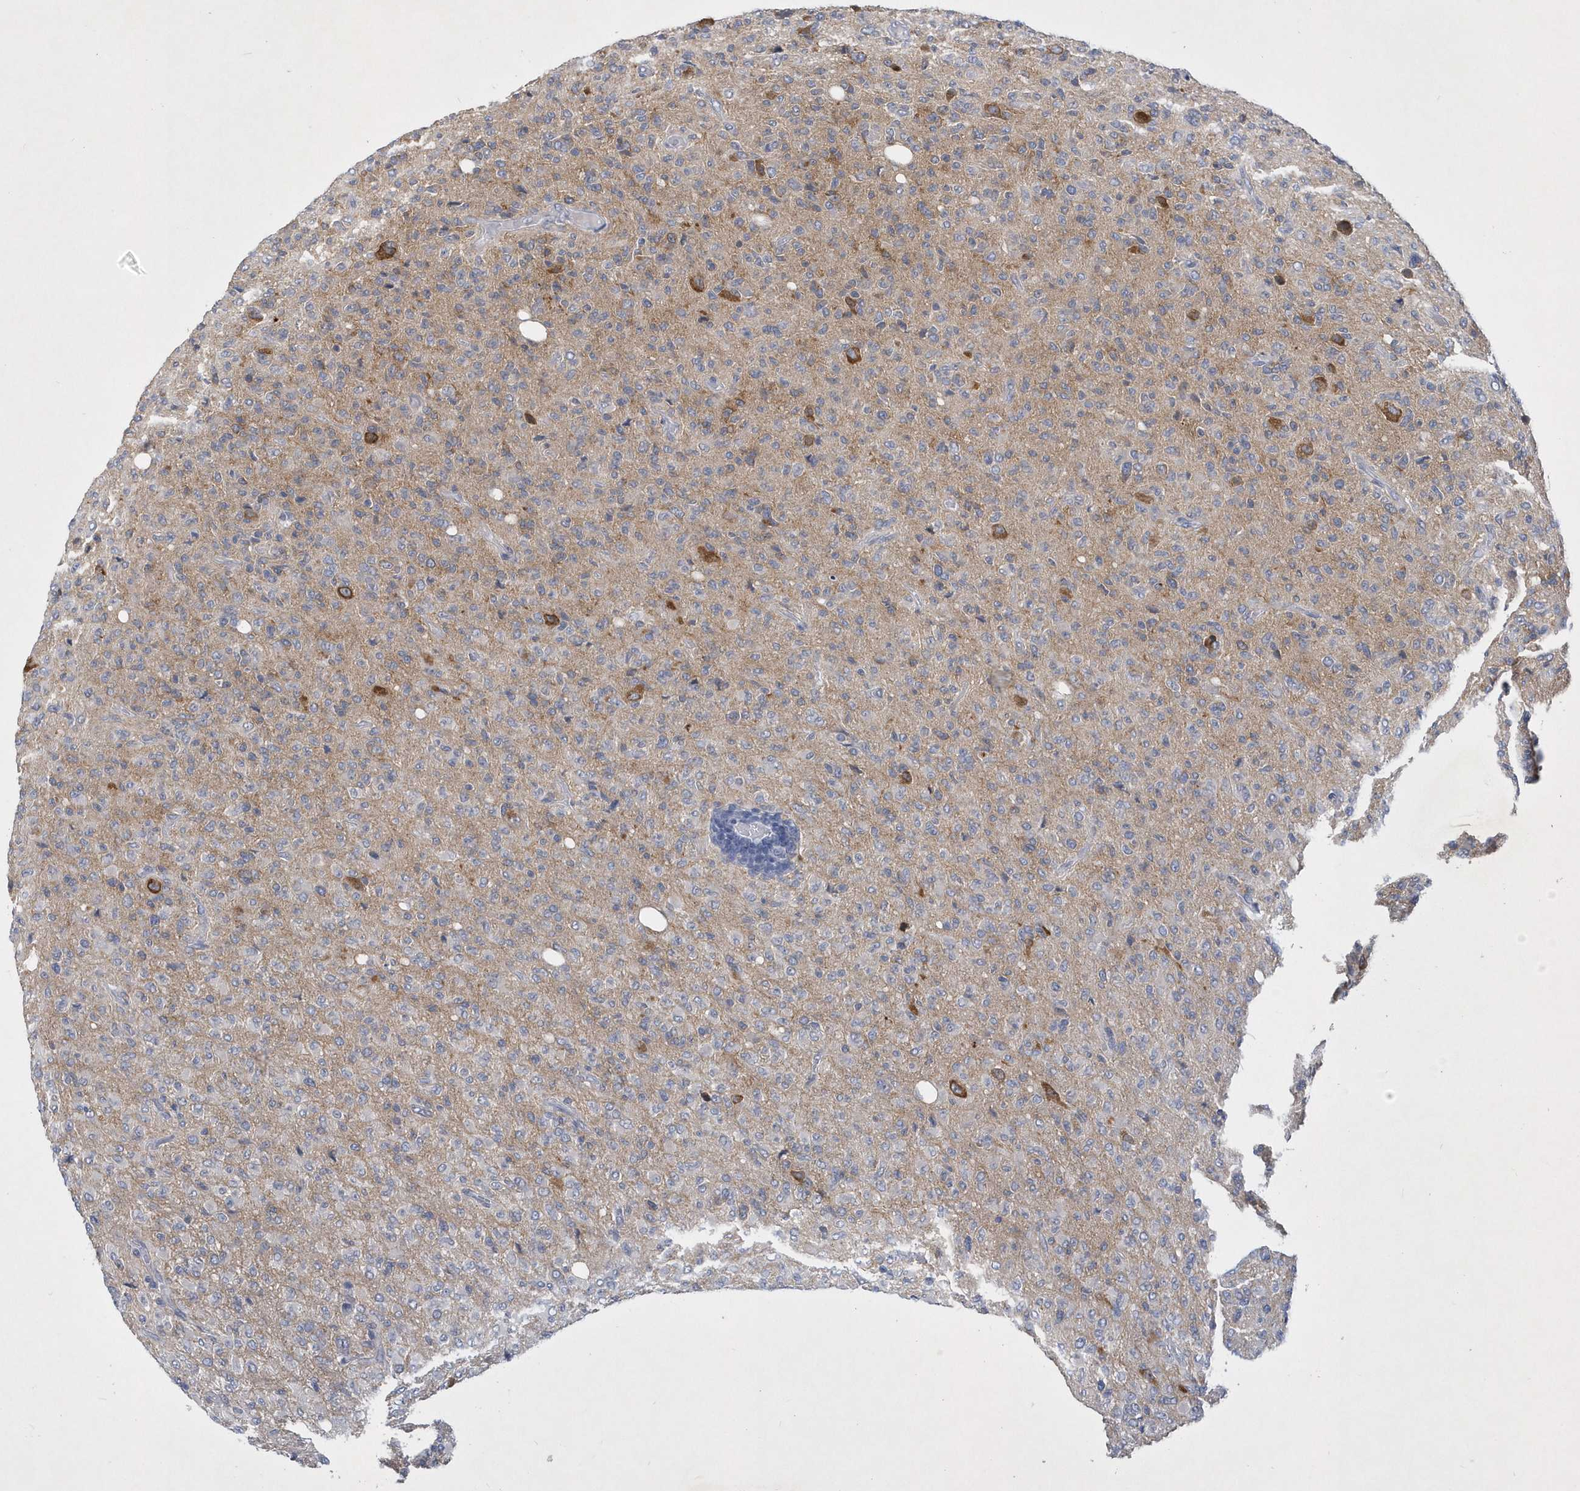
{"staining": {"intensity": "moderate", "quantity": "<25%", "location": "cytoplasmic/membranous"}, "tissue": "glioma", "cell_type": "Tumor cells", "image_type": "cancer", "snomed": [{"axis": "morphology", "description": "Glioma, malignant, High grade"}, {"axis": "topography", "description": "Brain"}], "caption": "Moderate cytoplasmic/membranous expression for a protein is appreciated in approximately <25% of tumor cells of malignant high-grade glioma using immunohistochemistry (IHC).", "gene": "SRGAP3", "patient": {"sex": "female", "age": 57}}